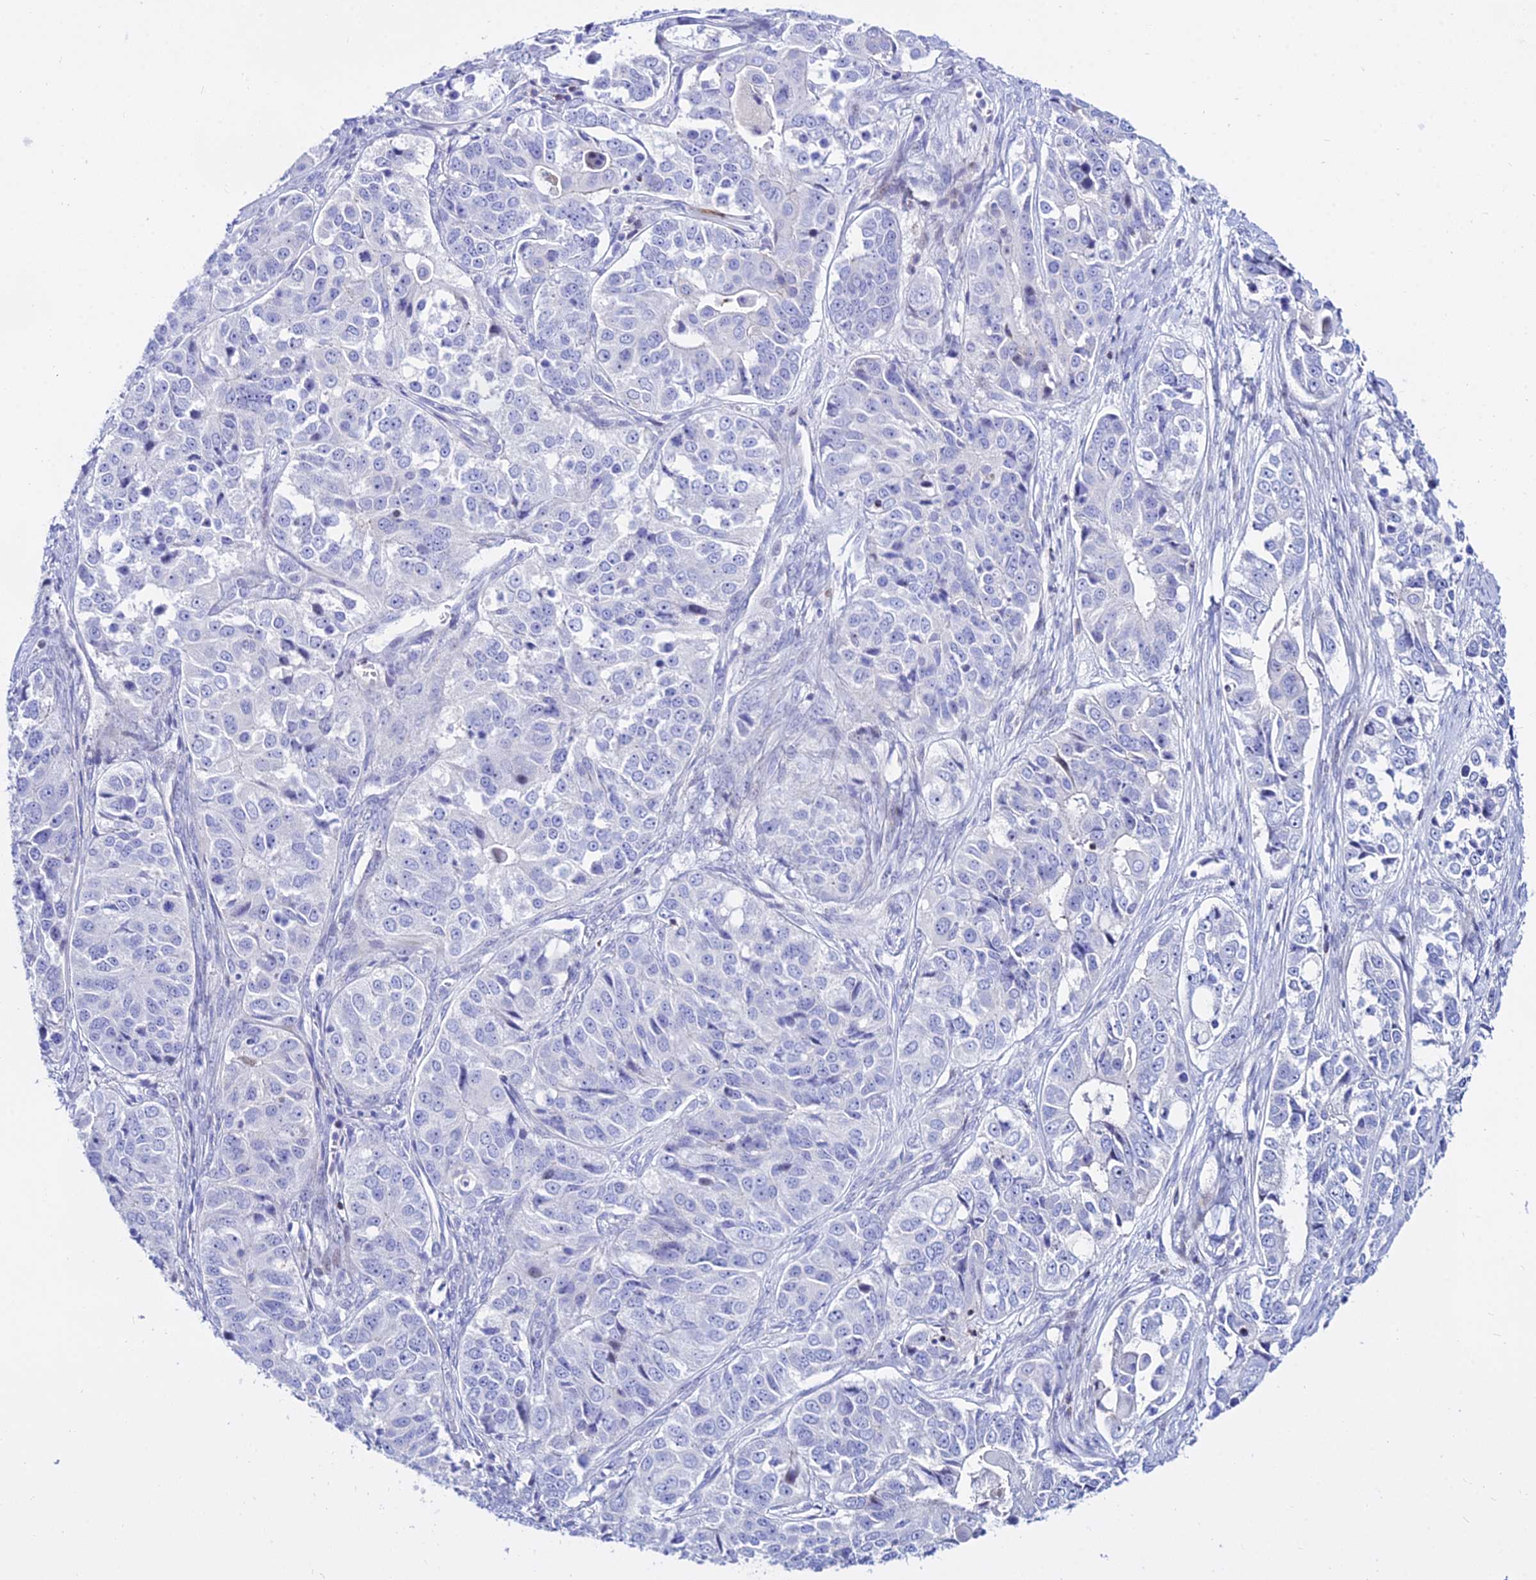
{"staining": {"intensity": "negative", "quantity": "none", "location": "none"}, "tissue": "ovarian cancer", "cell_type": "Tumor cells", "image_type": "cancer", "snomed": [{"axis": "morphology", "description": "Carcinoma, endometroid"}, {"axis": "topography", "description": "Ovary"}], "caption": "Immunohistochemistry (IHC) photomicrograph of neoplastic tissue: ovarian endometroid carcinoma stained with DAB (3,3'-diaminobenzidine) reveals no significant protein expression in tumor cells.", "gene": "DLX1", "patient": {"sex": "female", "age": 51}}